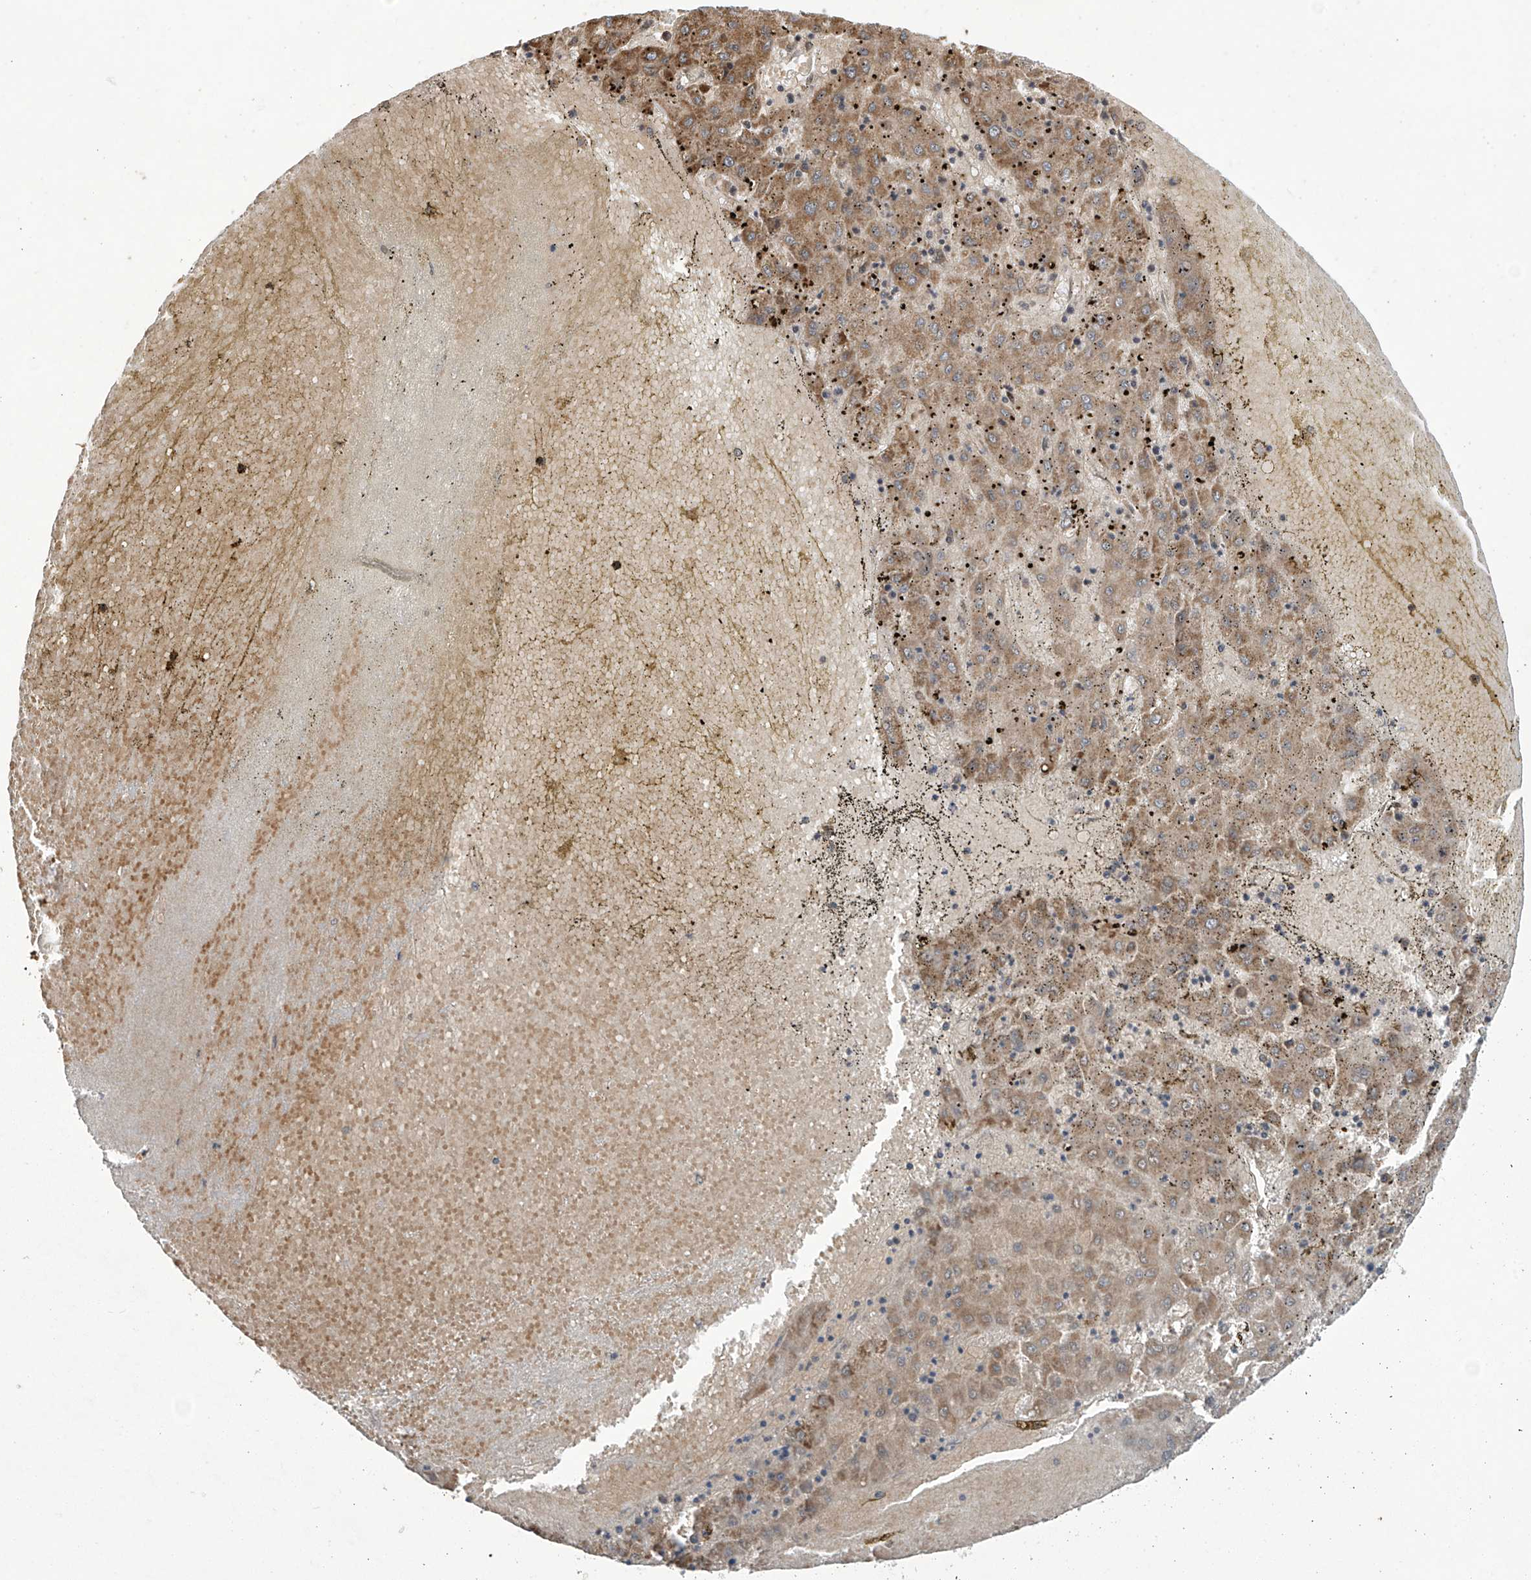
{"staining": {"intensity": "moderate", "quantity": ">75%", "location": "cytoplasmic/membranous"}, "tissue": "liver cancer", "cell_type": "Tumor cells", "image_type": "cancer", "snomed": [{"axis": "morphology", "description": "Carcinoma, Hepatocellular, NOS"}, {"axis": "topography", "description": "Liver"}], "caption": "Human hepatocellular carcinoma (liver) stained for a protein (brown) displays moderate cytoplasmic/membranous positive expression in about >75% of tumor cells.", "gene": "ABHD13", "patient": {"sex": "male", "age": 72}}